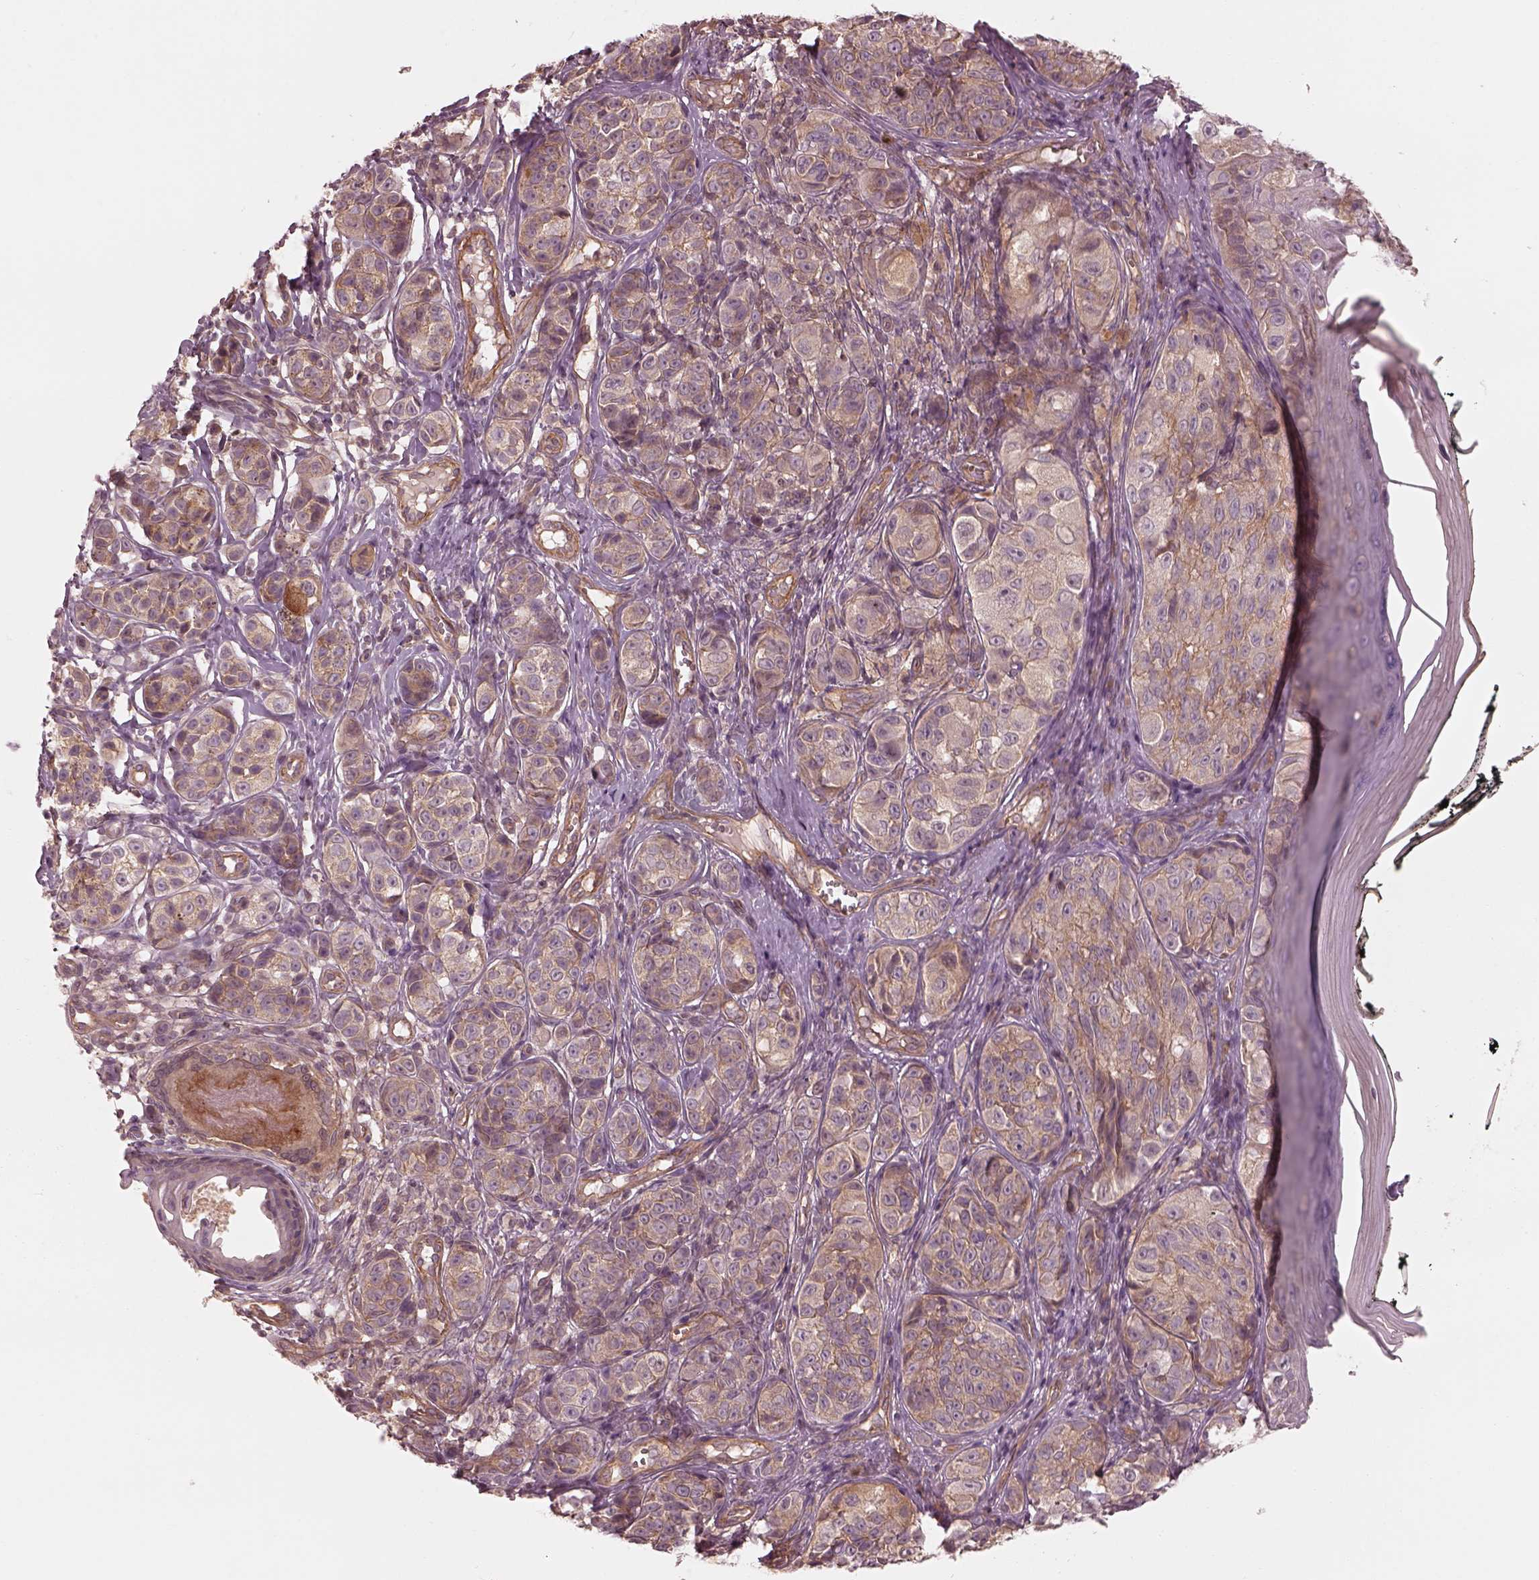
{"staining": {"intensity": "weak", "quantity": "25%-75%", "location": "cytoplasmic/membranous"}, "tissue": "melanoma", "cell_type": "Tumor cells", "image_type": "cancer", "snomed": [{"axis": "morphology", "description": "Malignant melanoma, NOS"}, {"axis": "topography", "description": "Skin"}], "caption": "A high-resolution micrograph shows immunohistochemistry (IHC) staining of melanoma, which demonstrates weak cytoplasmic/membranous expression in about 25%-75% of tumor cells.", "gene": "FAM107B", "patient": {"sex": "male", "age": 48}}